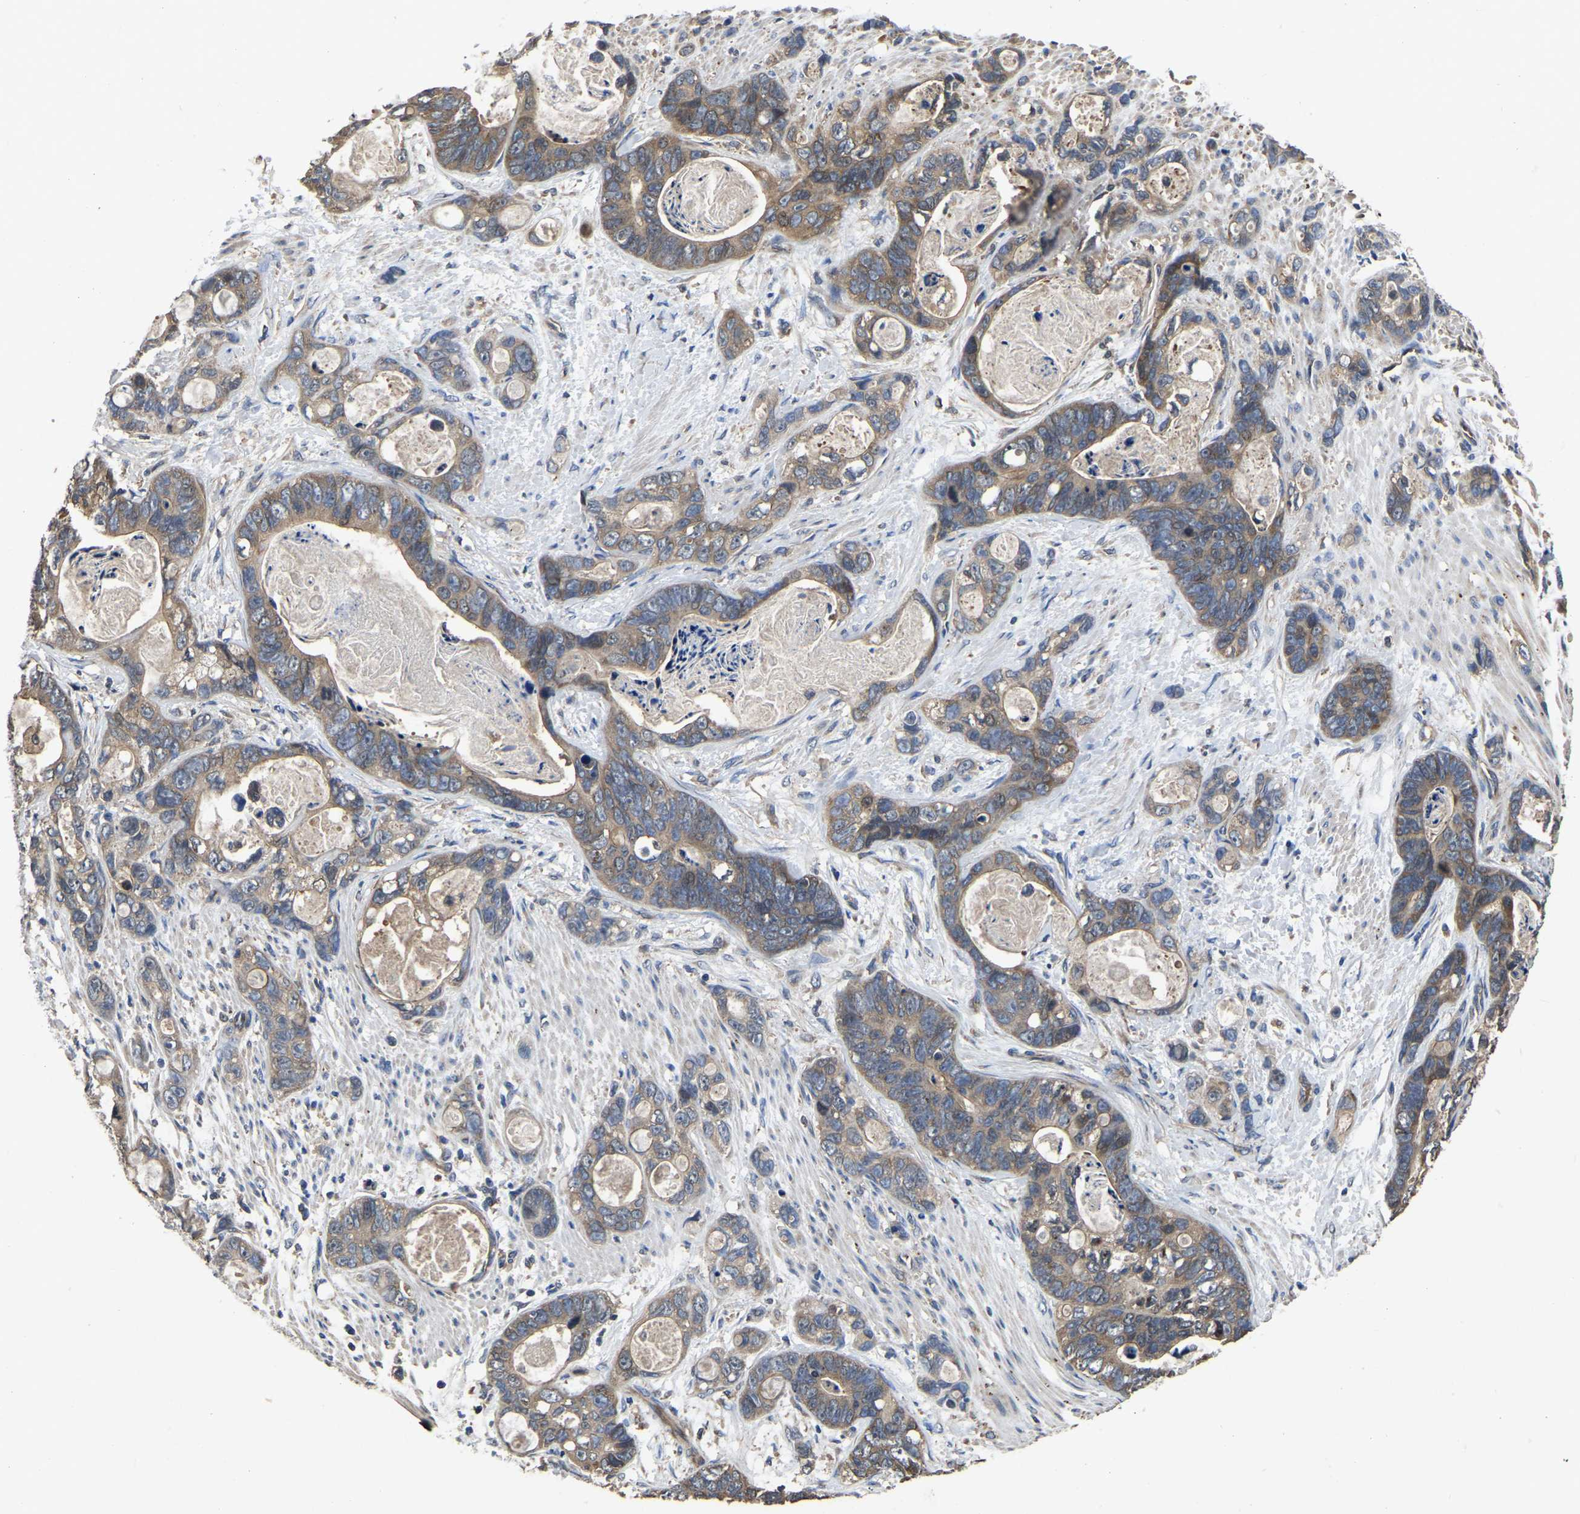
{"staining": {"intensity": "moderate", "quantity": ">75%", "location": "cytoplasmic/membranous"}, "tissue": "stomach cancer", "cell_type": "Tumor cells", "image_type": "cancer", "snomed": [{"axis": "morphology", "description": "Normal tissue, NOS"}, {"axis": "morphology", "description": "Adenocarcinoma, NOS"}, {"axis": "topography", "description": "Stomach"}], "caption": "A high-resolution histopathology image shows IHC staining of stomach cancer, which displays moderate cytoplasmic/membranous positivity in approximately >75% of tumor cells.", "gene": "CRYZL1", "patient": {"sex": "female", "age": 89}}